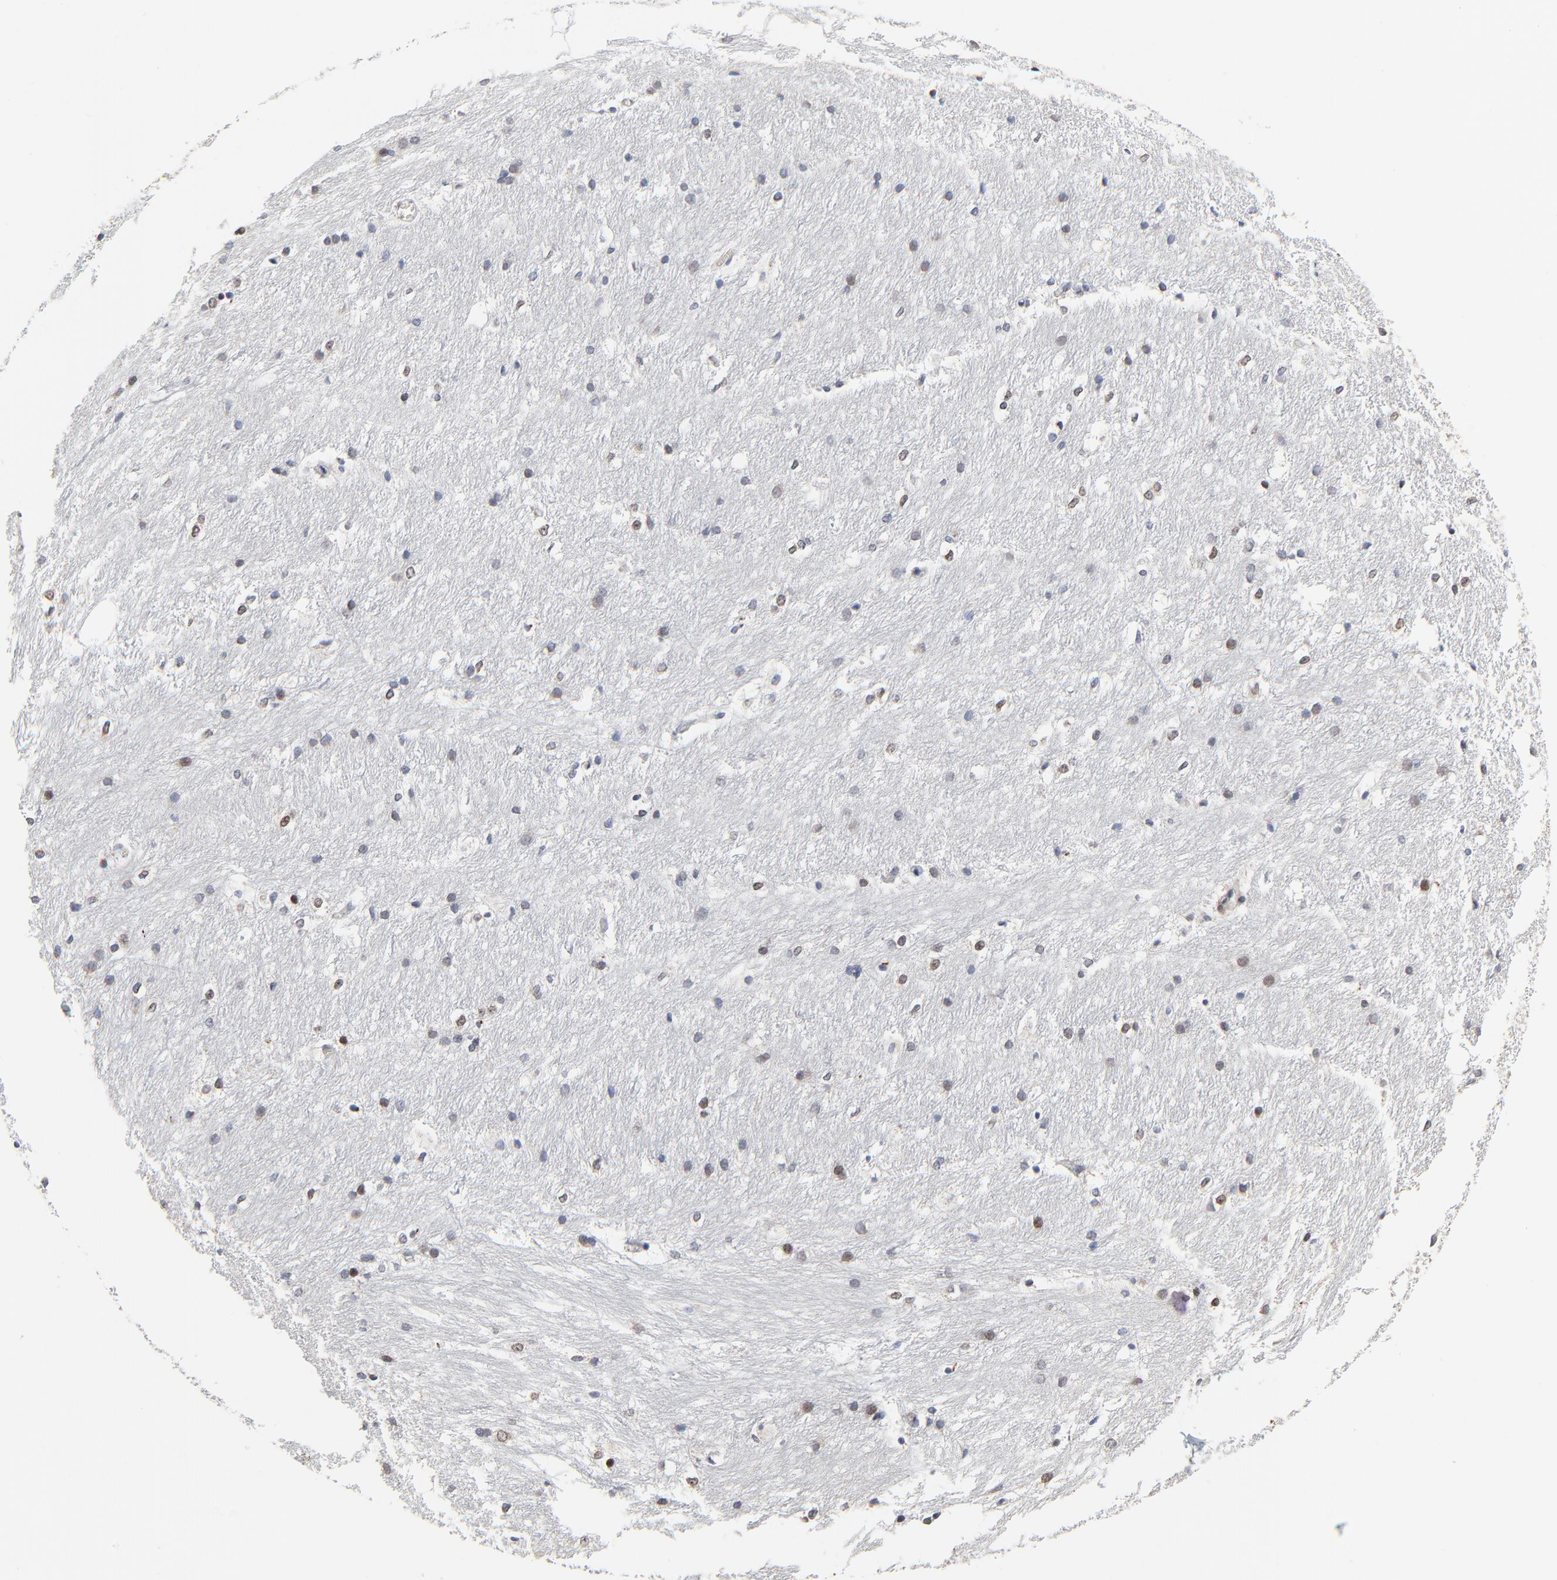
{"staining": {"intensity": "negative", "quantity": "none", "location": "none"}, "tissue": "caudate", "cell_type": "Glial cells", "image_type": "normal", "snomed": [{"axis": "morphology", "description": "Normal tissue, NOS"}, {"axis": "topography", "description": "Lateral ventricle wall"}], "caption": "DAB (3,3'-diaminobenzidine) immunohistochemical staining of normal caudate exhibits no significant staining in glial cells.", "gene": "LNX1", "patient": {"sex": "female", "age": 19}}